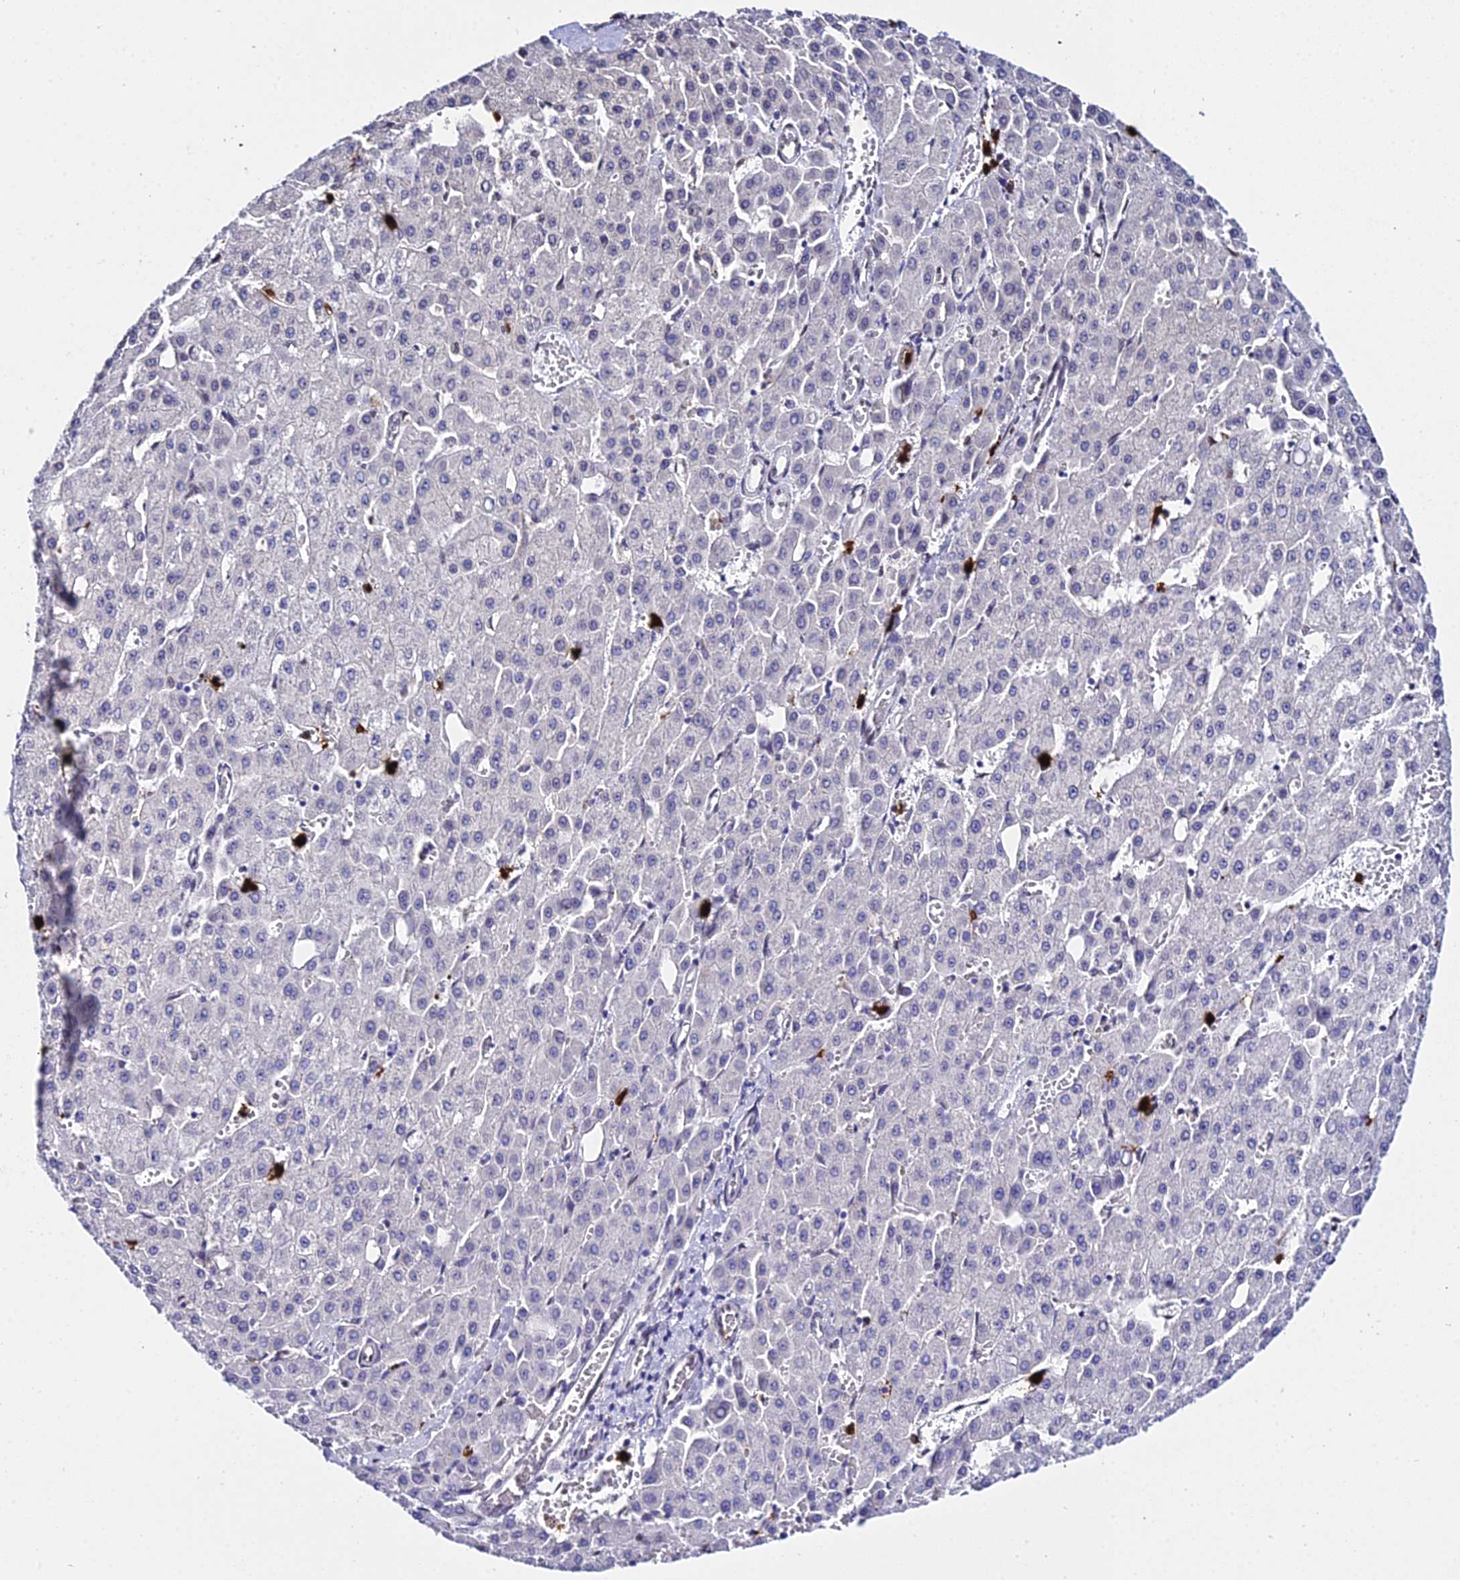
{"staining": {"intensity": "negative", "quantity": "none", "location": "none"}, "tissue": "liver cancer", "cell_type": "Tumor cells", "image_type": "cancer", "snomed": [{"axis": "morphology", "description": "Carcinoma, Hepatocellular, NOS"}, {"axis": "topography", "description": "Liver"}], "caption": "Immunohistochemical staining of liver hepatocellular carcinoma demonstrates no significant staining in tumor cells.", "gene": "MCM10", "patient": {"sex": "male", "age": 47}}